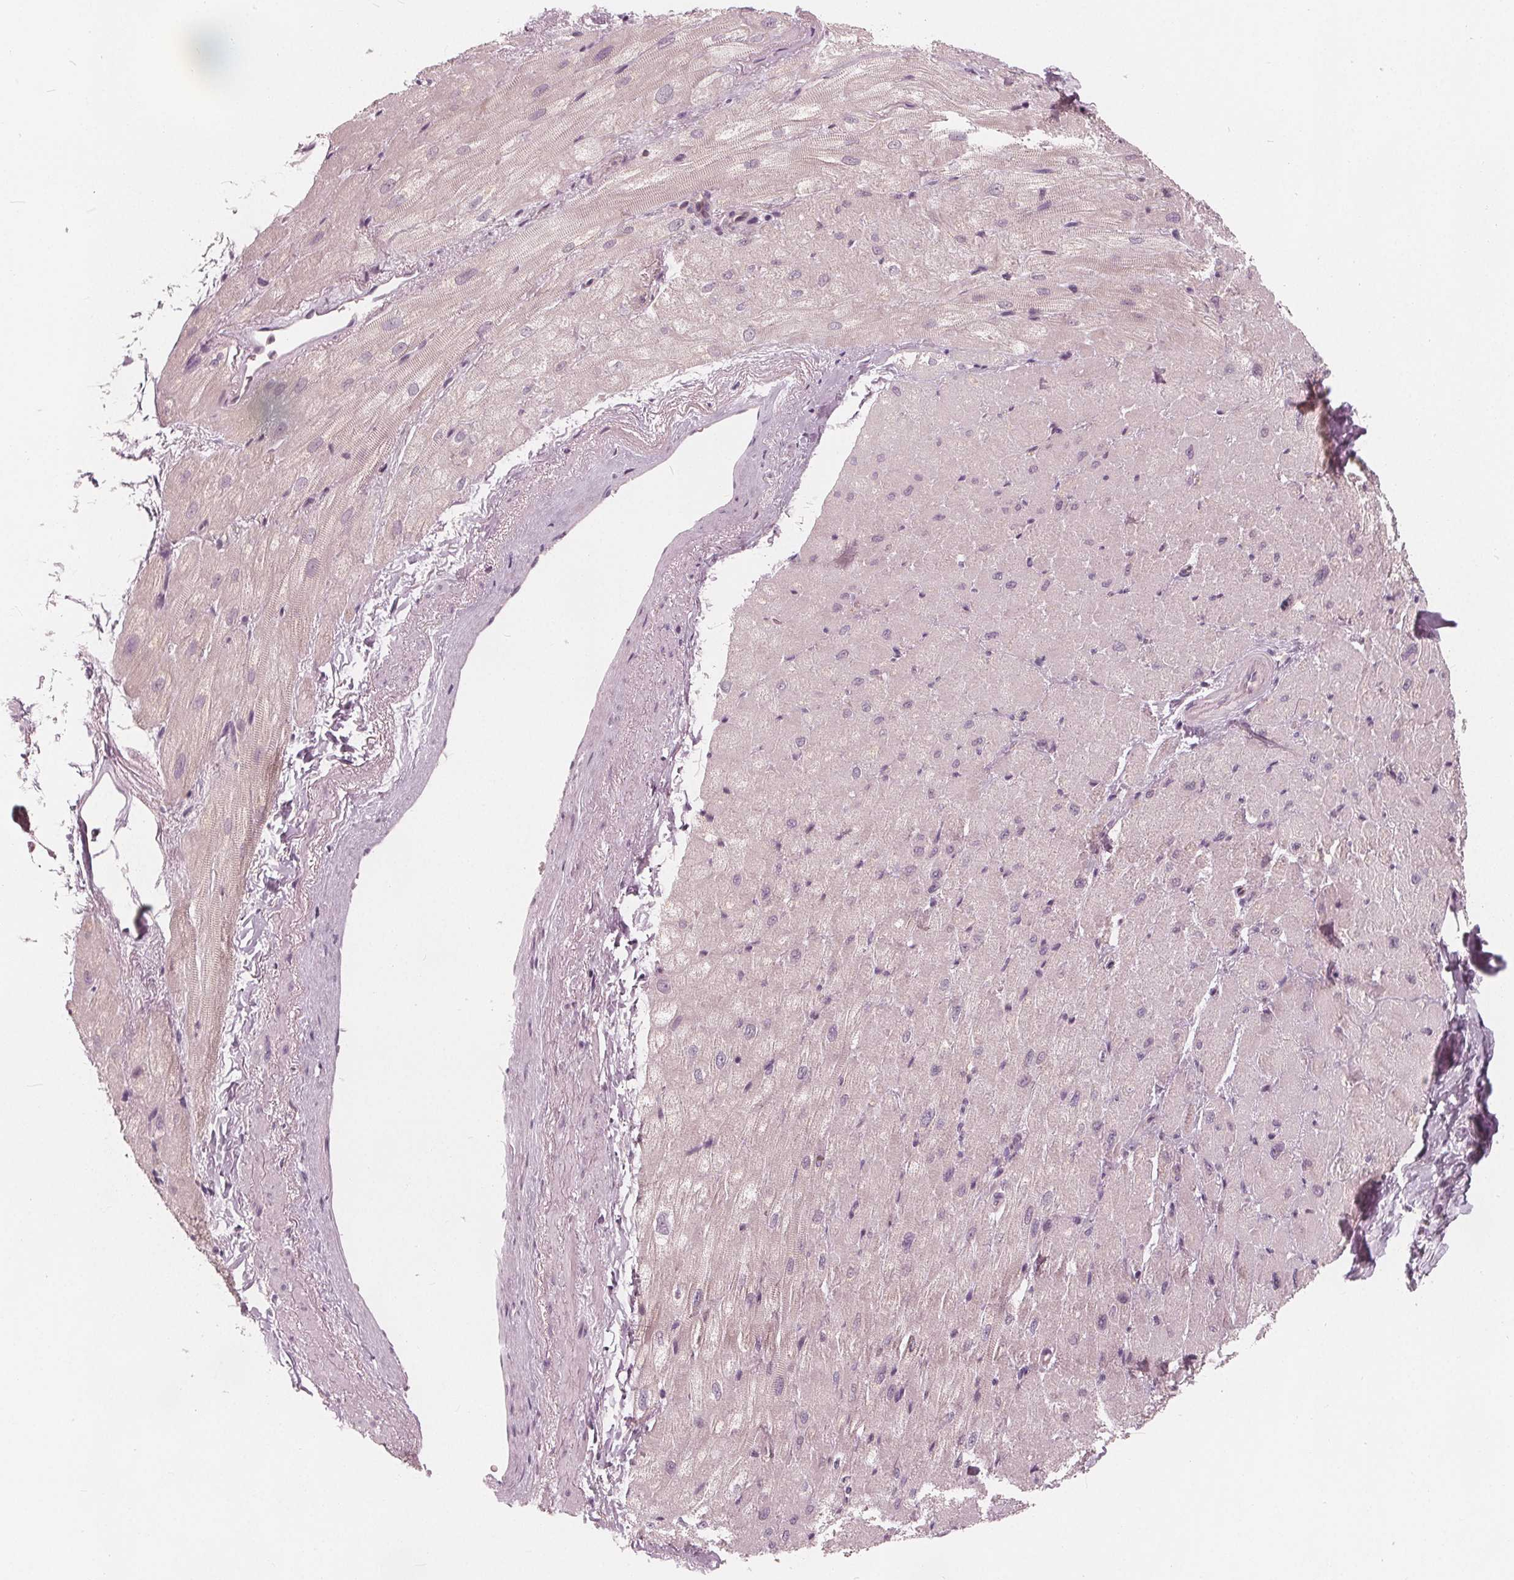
{"staining": {"intensity": "negative", "quantity": "none", "location": "none"}, "tissue": "heart muscle", "cell_type": "Cardiomyocytes", "image_type": "normal", "snomed": [{"axis": "morphology", "description": "Normal tissue, NOS"}, {"axis": "topography", "description": "Heart"}], "caption": "Immunohistochemical staining of unremarkable heart muscle demonstrates no significant staining in cardiomyocytes.", "gene": "SAT2", "patient": {"sex": "male", "age": 62}}